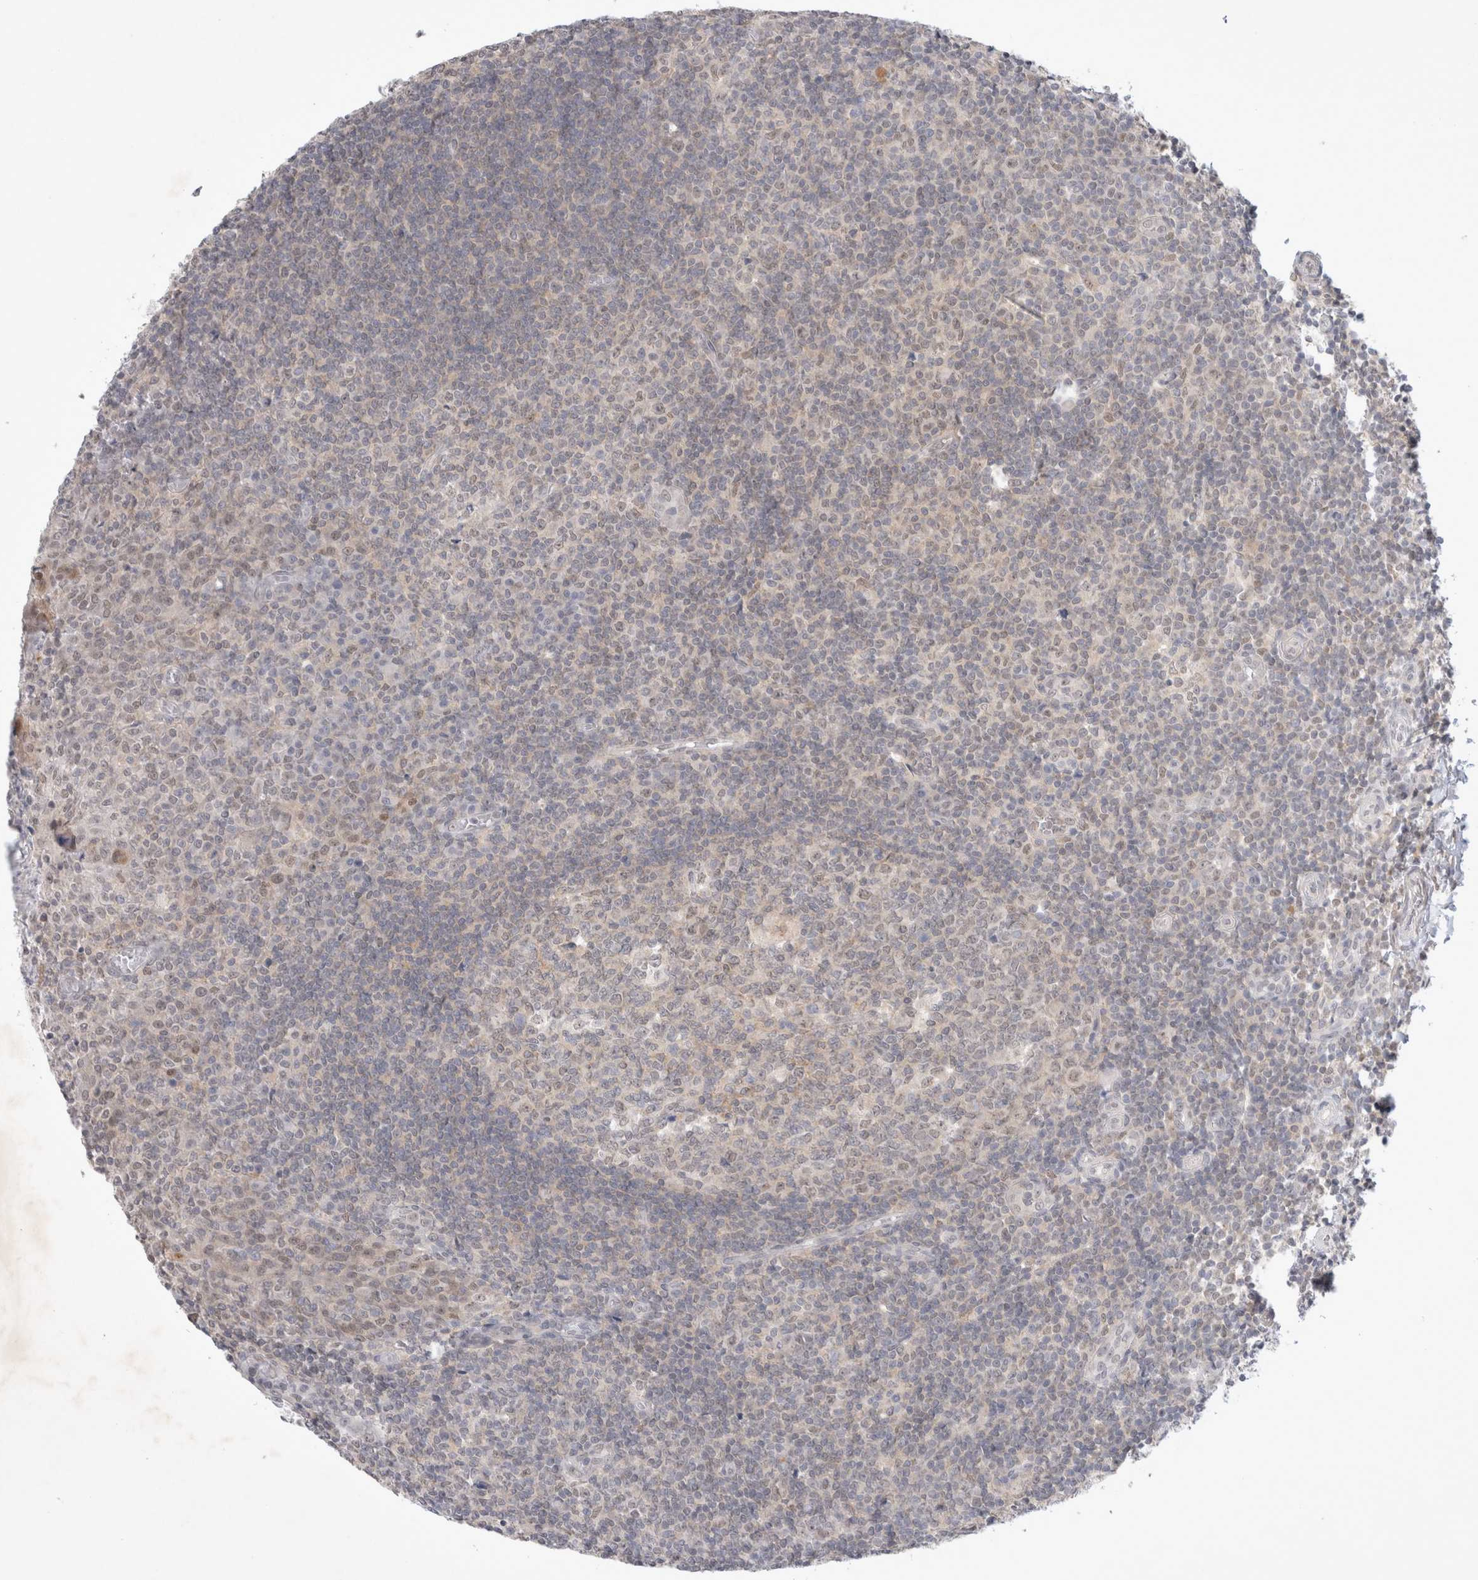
{"staining": {"intensity": "weak", "quantity": "25%-75%", "location": "cytoplasmic/membranous"}, "tissue": "tonsil", "cell_type": "Germinal center cells", "image_type": "normal", "snomed": [{"axis": "morphology", "description": "Normal tissue, NOS"}, {"axis": "topography", "description": "Tonsil"}], "caption": "The photomicrograph reveals staining of normal tonsil, revealing weak cytoplasmic/membranous protein positivity (brown color) within germinal center cells.", "gene": "FBXO42", "patient": {"sex": "female", "age": 19}}